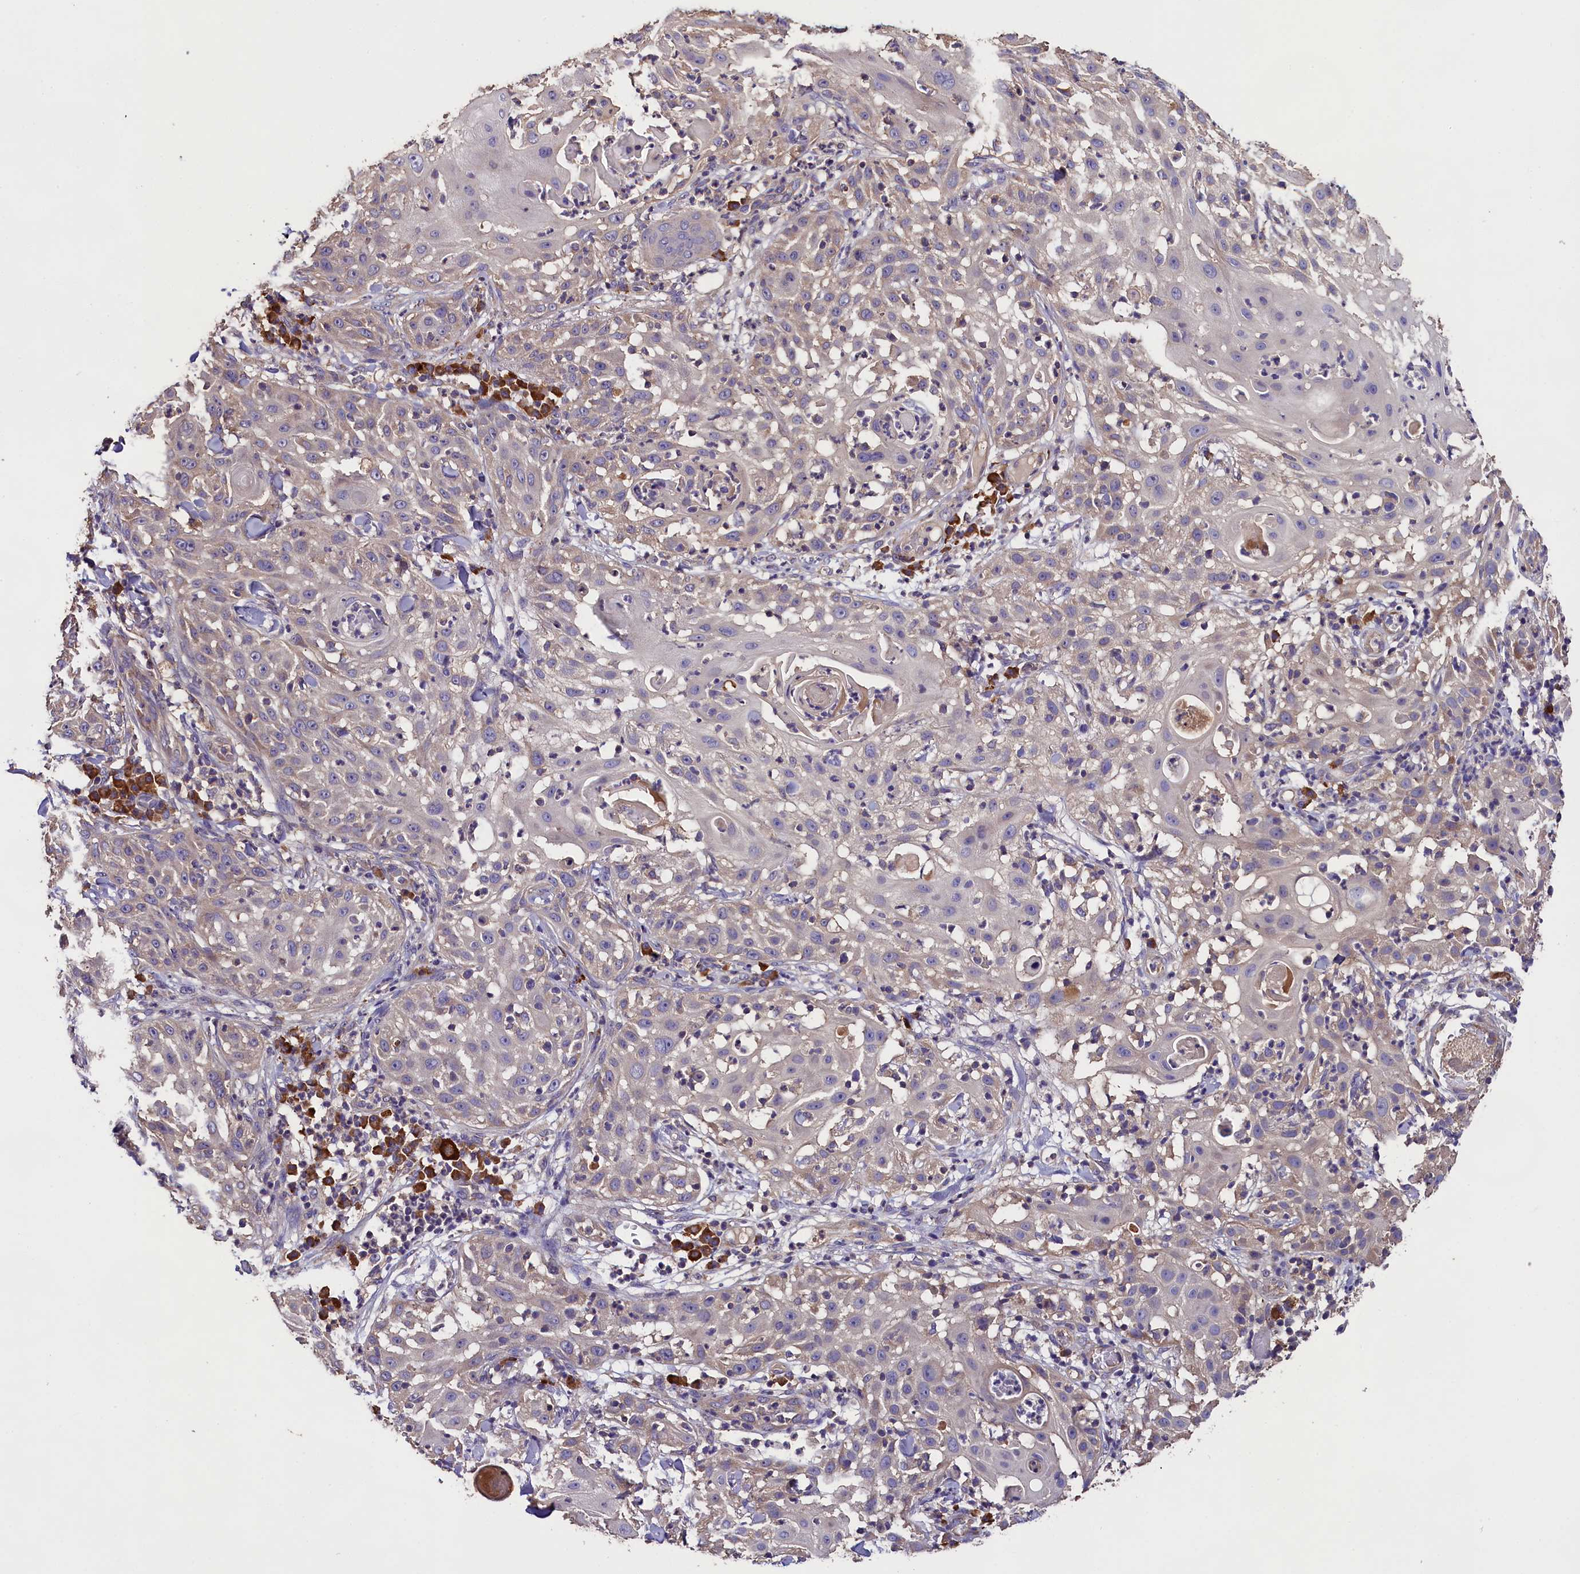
{"staining": {"intensity": "negative", "quantity": "none", "location": "none"}, "tissue": "skin cancer", "cell_type": "Tumor cells", "image_type": "cancer", "snomed": [{"axis": "morphology", "description": "Squamous cell carcinoma, NOS"}, {"axis": "topography", "description": "Skin"}], "caption": "Immunohistochemistry photomicrograph of neoplastic tissue: skin cancer stained with DAB (3,3'-diaminobenzidine) shows no significant protein expression in tumor cells. (Brightfield microscopy of DAB IHC at high magnification).", "gene": "ENKD1", "patient": {"sex": "female", "age": 44}}